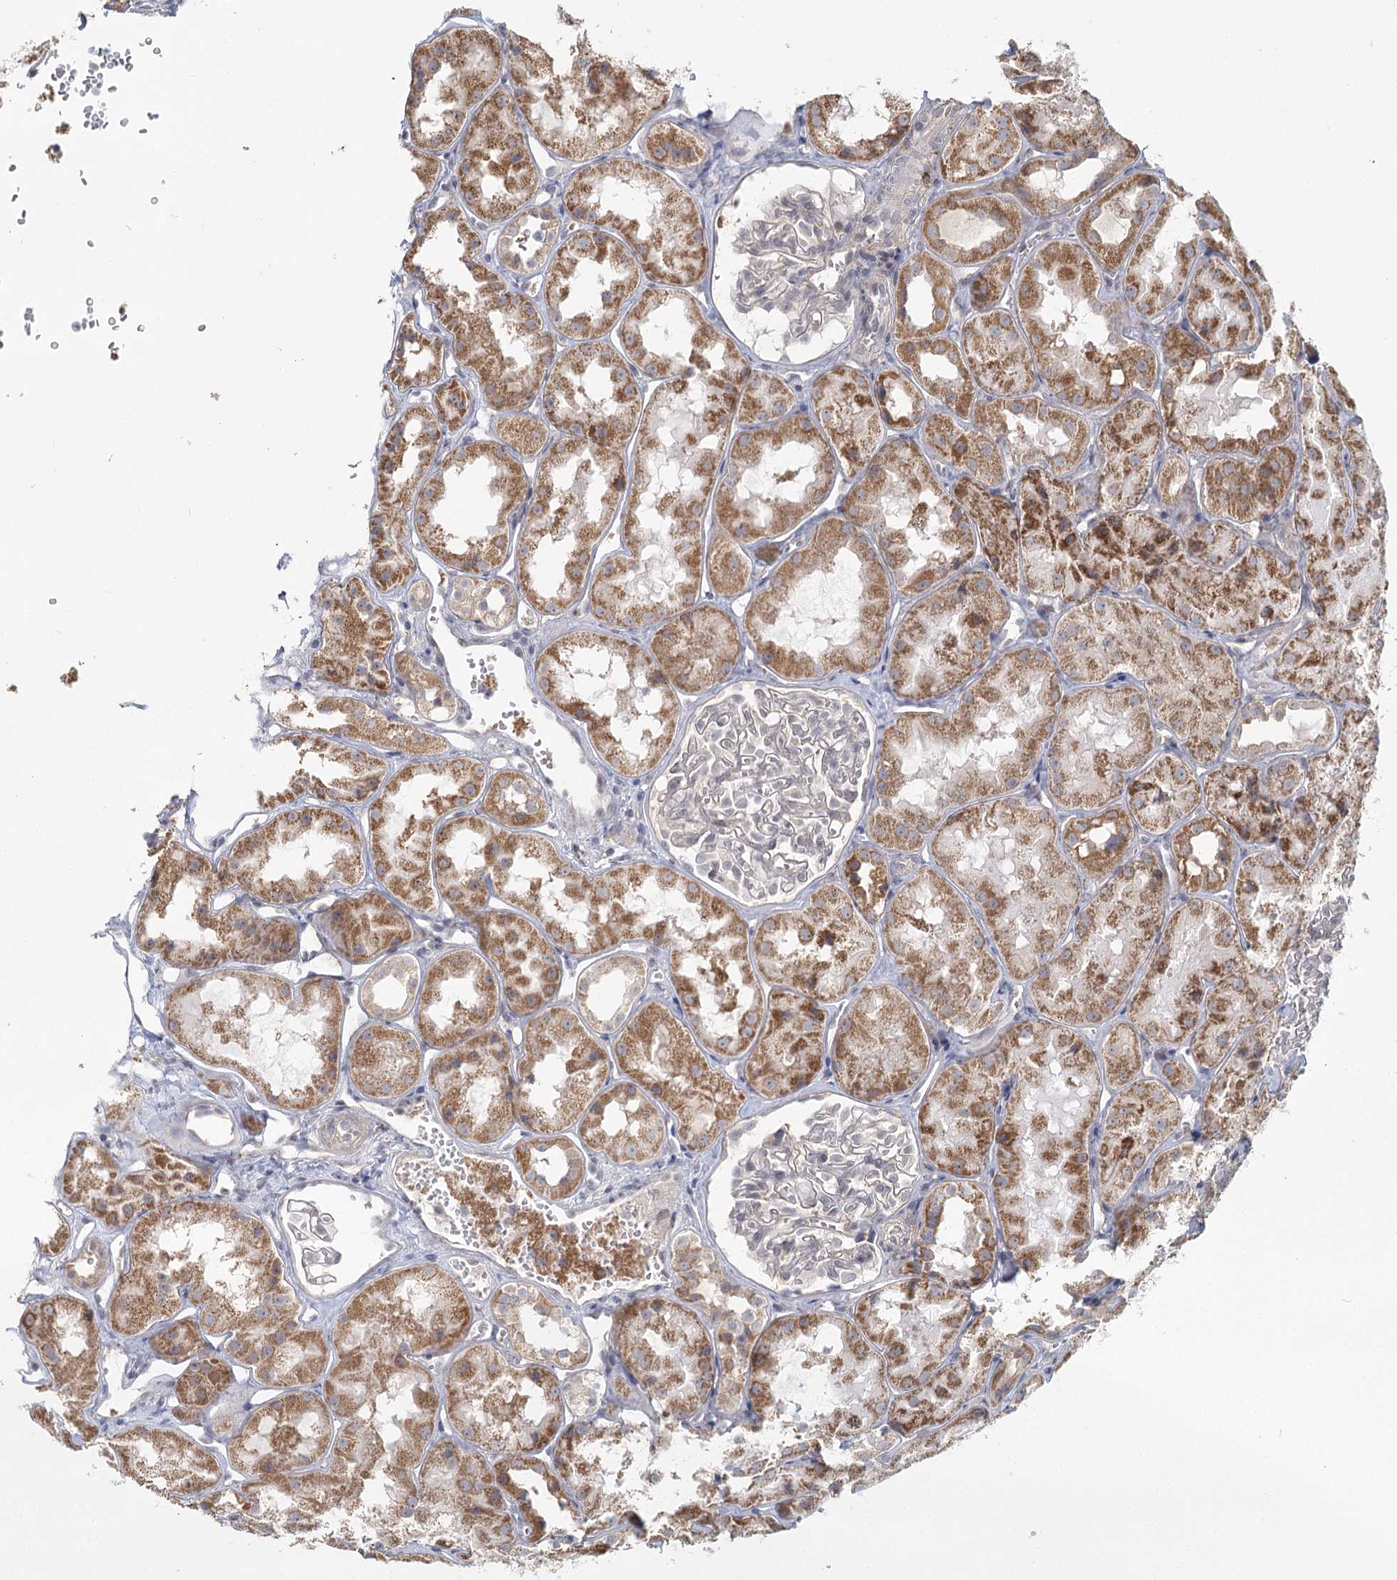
{"staining": {"intensity": "negative", "quantity": "none", "location": "none"}, "tissue": "kidney", "cell_type": "Cells in glomeruli", "image_type": "normal", "snomed": [{"axis": "morphology", "description": "Normal tissue, NOS"}, {"axis": "topography", "description": "Kidney"}], "caption": "Histopathology image shows no significant protein expression in cells in glomeruli of unremarkable kidney. The staining is performed using DAB (3,3'-diaminobenzidine) brown chromogen with nuclei counter-stained in using hematoxylin.", "gene": "THNSL1", "patient": {"sex": "male", "age": 16}}